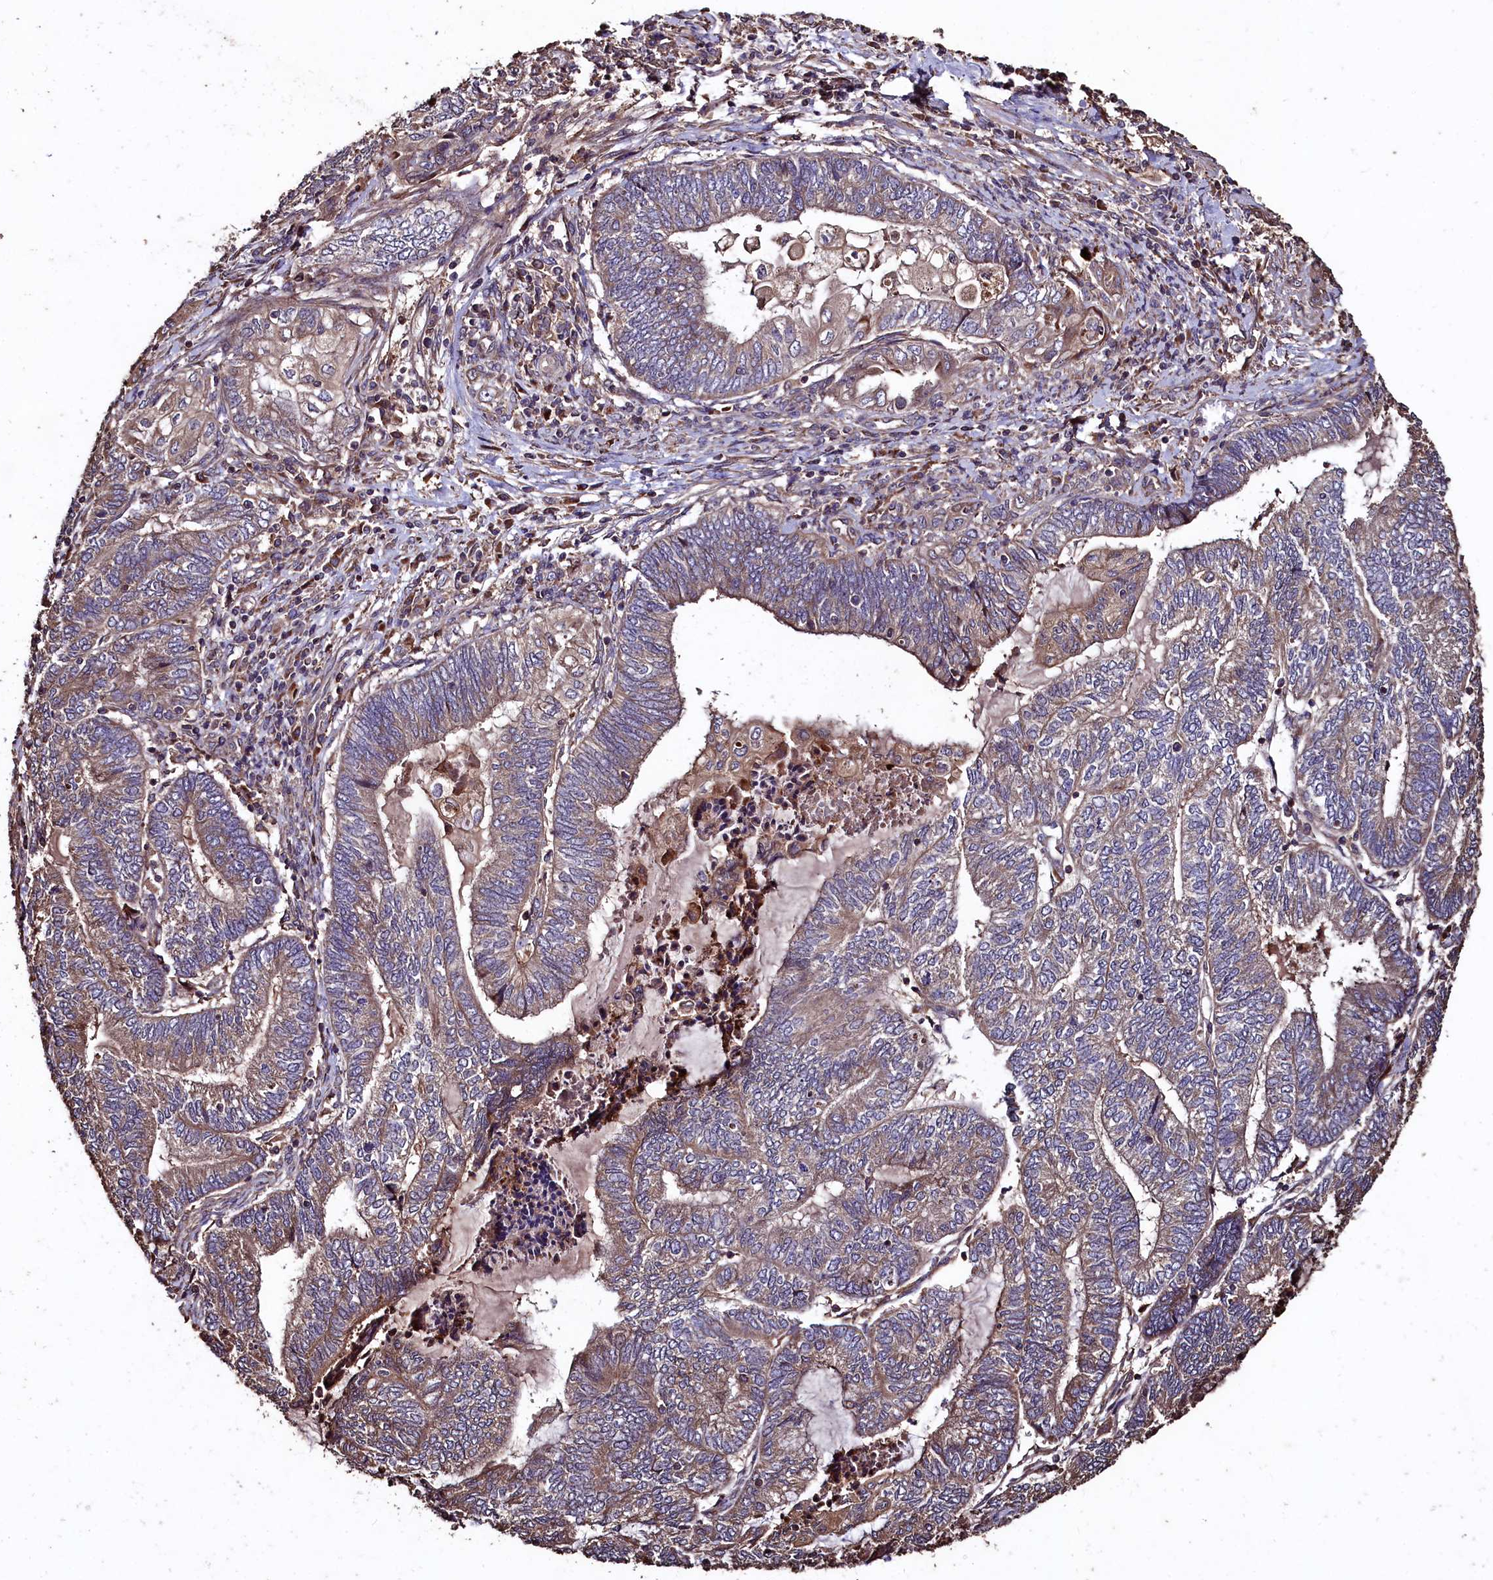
{"staining": {"intensity": "moderate", "quantity": "25%-75%", "location": "cytoplasmic/membranous"}, "tissue": "endometrial cancer", "cell_type": "Tumor cells", "image_type": "cancer", "snomed": [{"axis": "morphology", "description": "Adenocarcinoma, NOS"}, {"axis": "topography", "description": "Uterus"}, {"axis": "topography", "description": "Endometrium"}], "caption": "Immunohistochemistry image of human adenocarcinoma (endometrial) stained for a protein (brown), which displays medium levels of moderate cytoplasmic/membranous positivity in approximately 25%-75% of tumor cells.", "gene": "TMEM98", "patient": {"sex": "female", "age": 70}}